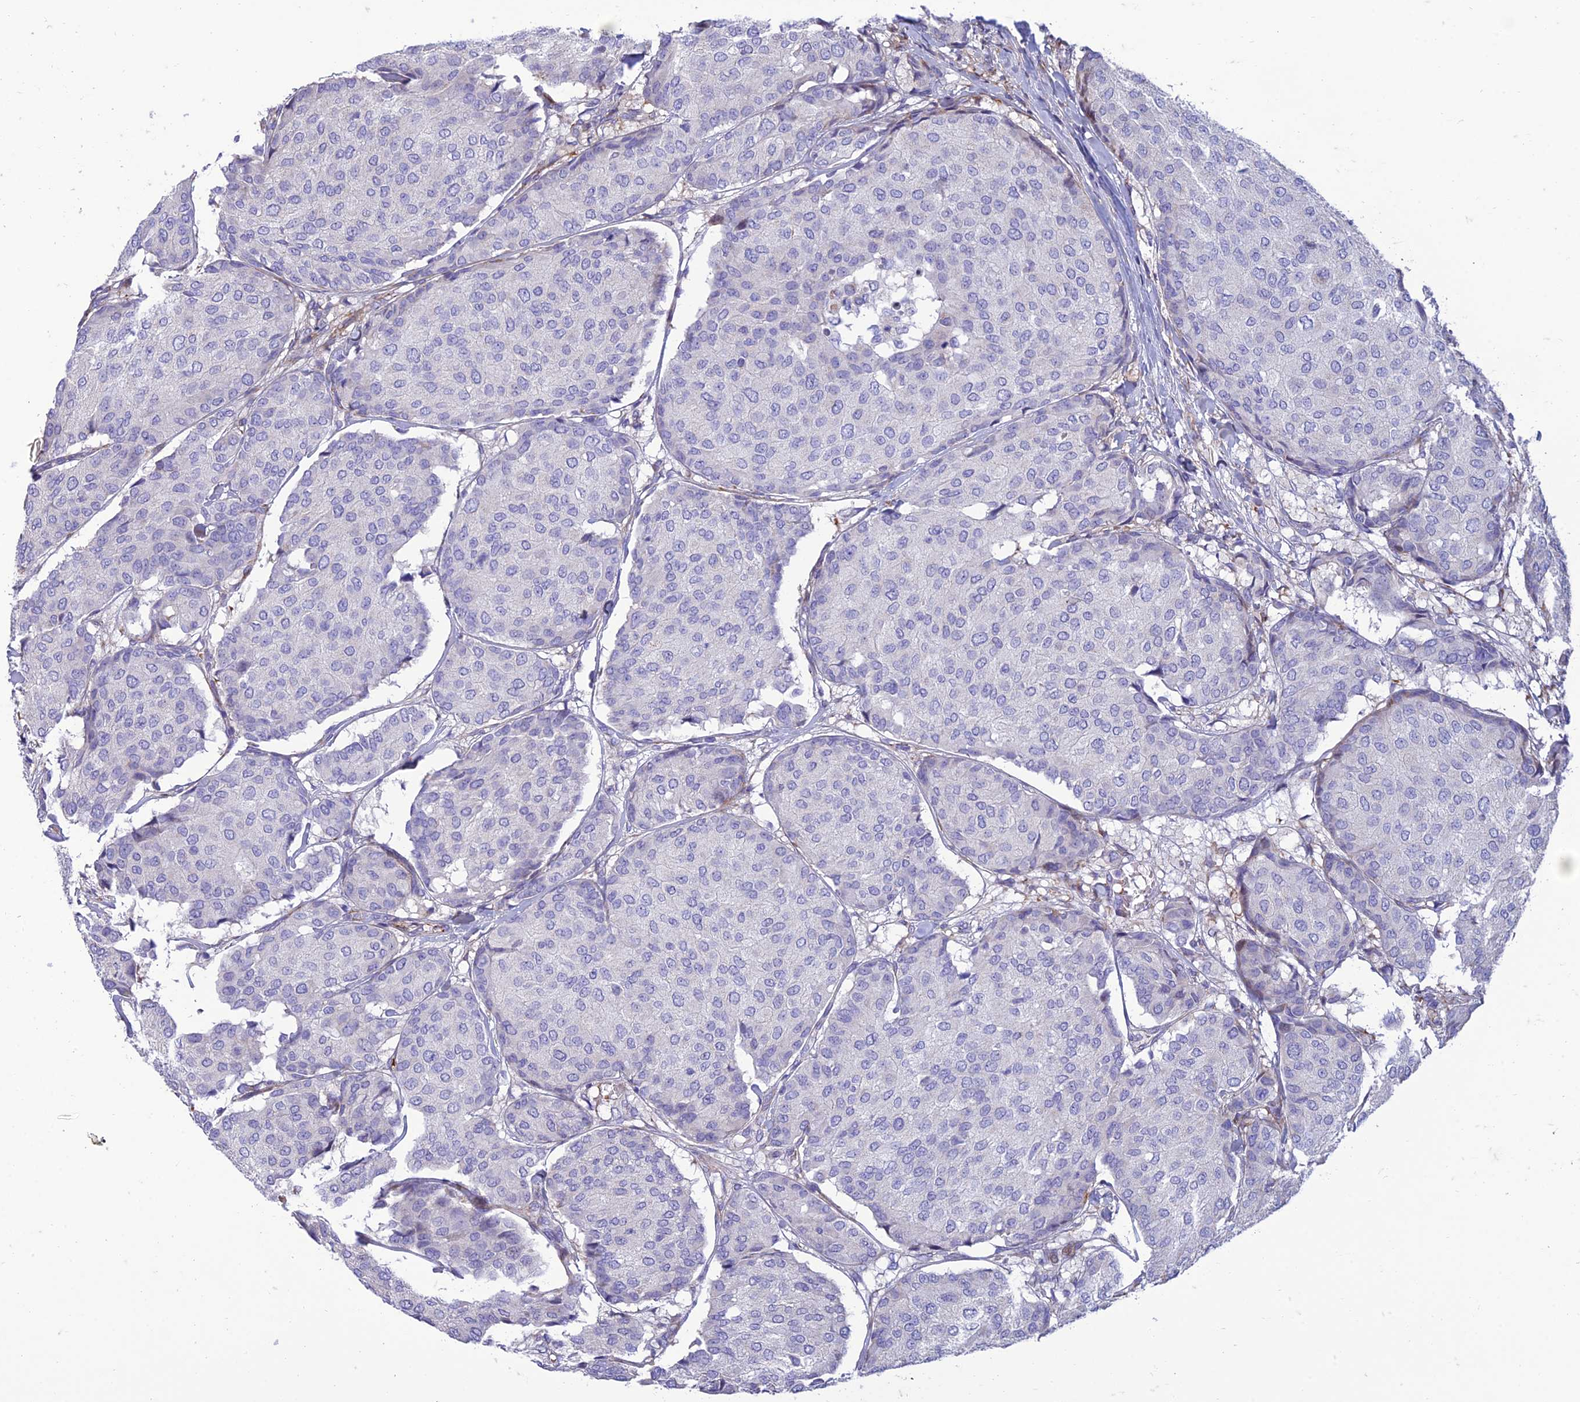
{"staining": {"intensity": "negative", "quantity": "none", "location": "none"}, "tissue": "breast cancer", "cell_type": "Tumor cells", "image_type": "cancer", "snomed": [{"axis": "morphology", "description": "Duct carcinoma"}, {"axis": "topography", "description": "Breast"}], "caption": "This is an immunohistochemistry (IHC) micrograph of intraductal carcinoma (breast). There is no expression in tumor cells.", "gene": "SEL1L3", "patient": {"sex": "female", "age": 75}}